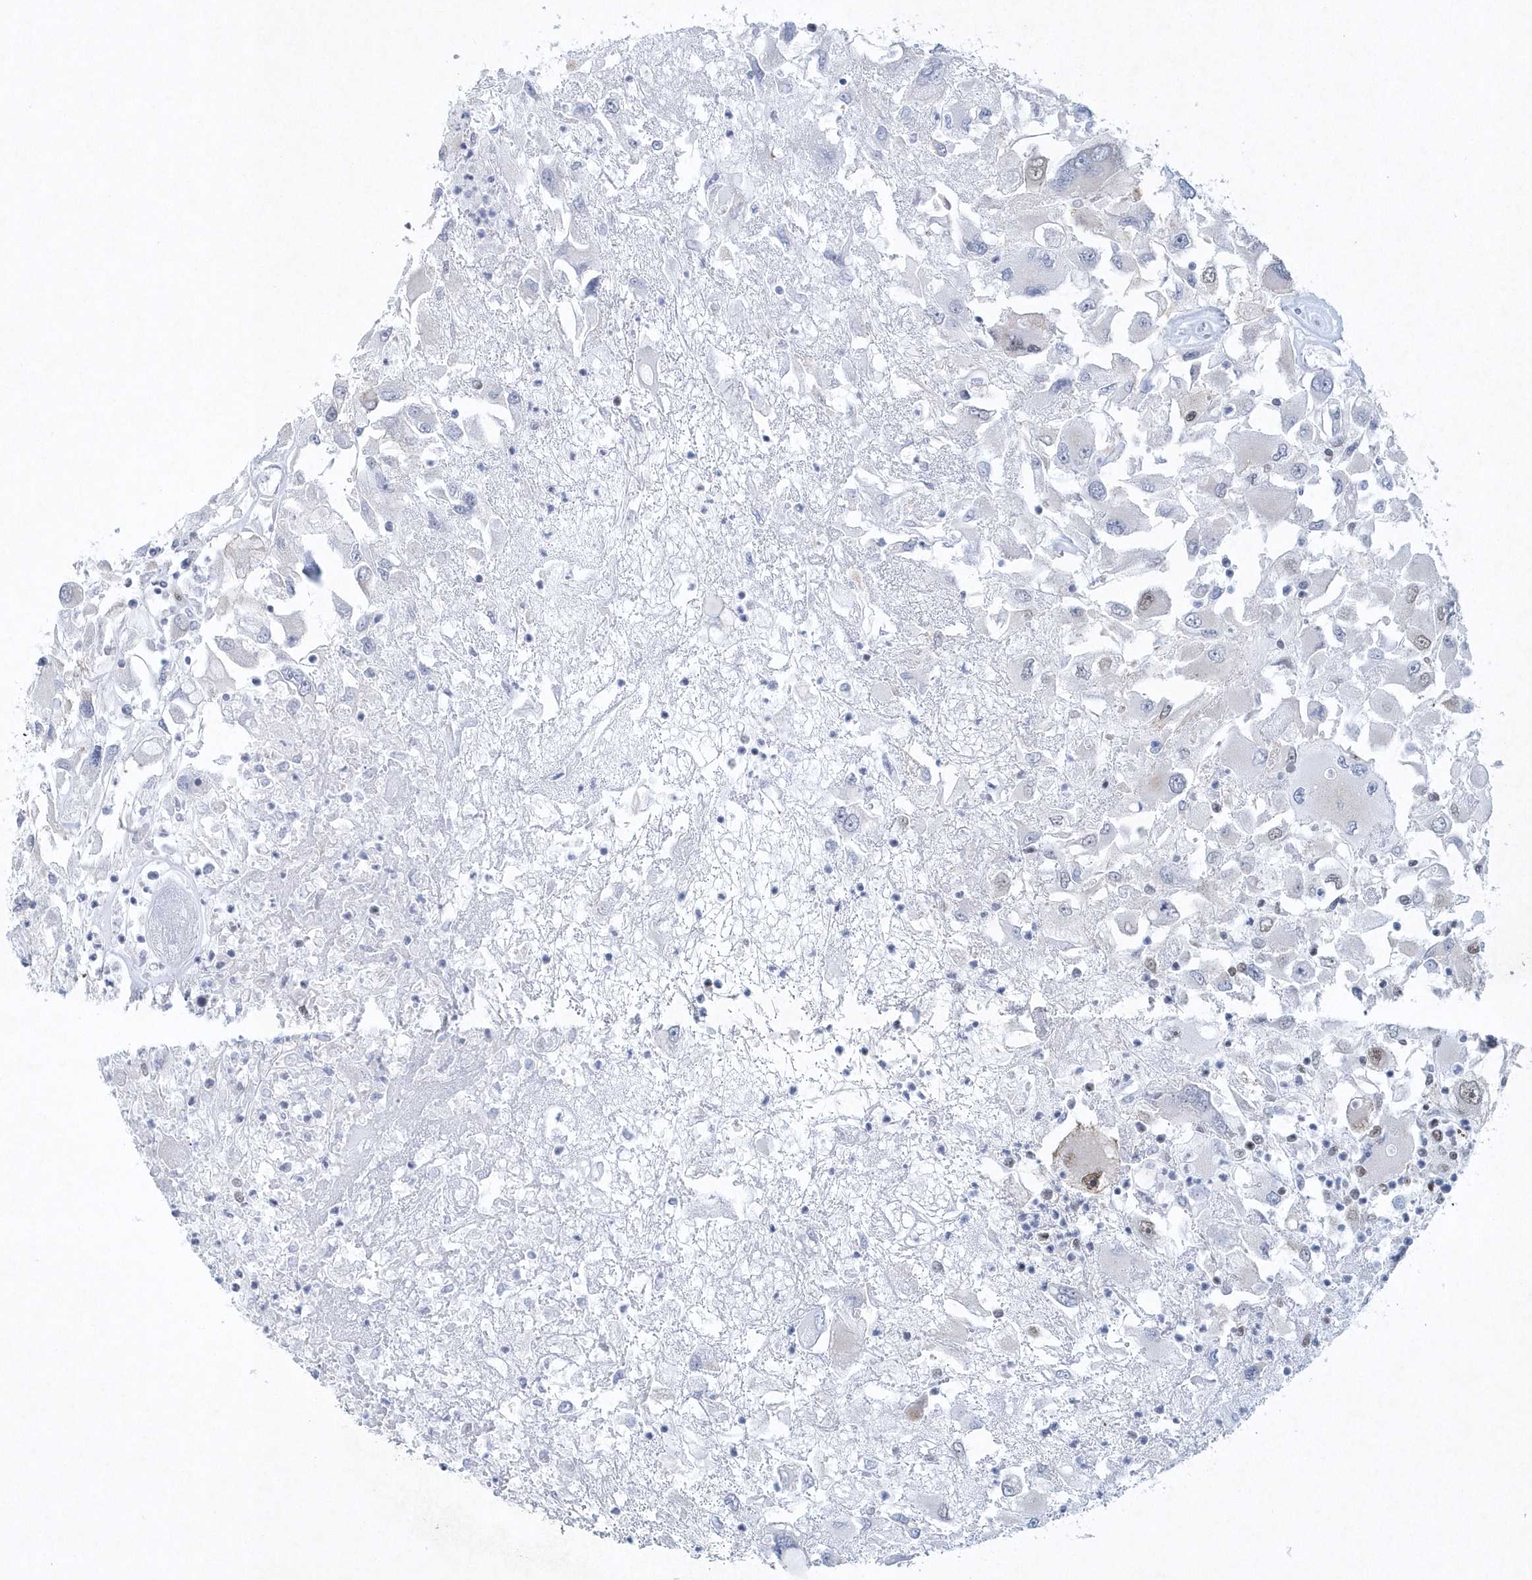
{"staining": {"intensity": "negative", "quantity": "none", "location": "none"}, "tissue": "renal cancer", "cell_type": "Tumor cells", "image_type": "cancer", "snomed": [{"axis": "morphology", "description": "Adenocarcinoma, NOS"}, {"axis": "topography", "description": "Kidney"}], "caption": "Immunohistochemistry (IHC) of human renal adenocarcinoma shows no expression in tumor cells. (DAB (3,3'-diaminobenzidine) immunohistochemistry (IHC) visualized using brightfield microscopy, high magnification).", "gene": "DCLRE1A", "patient": {"sex": "female", "age": 52}}